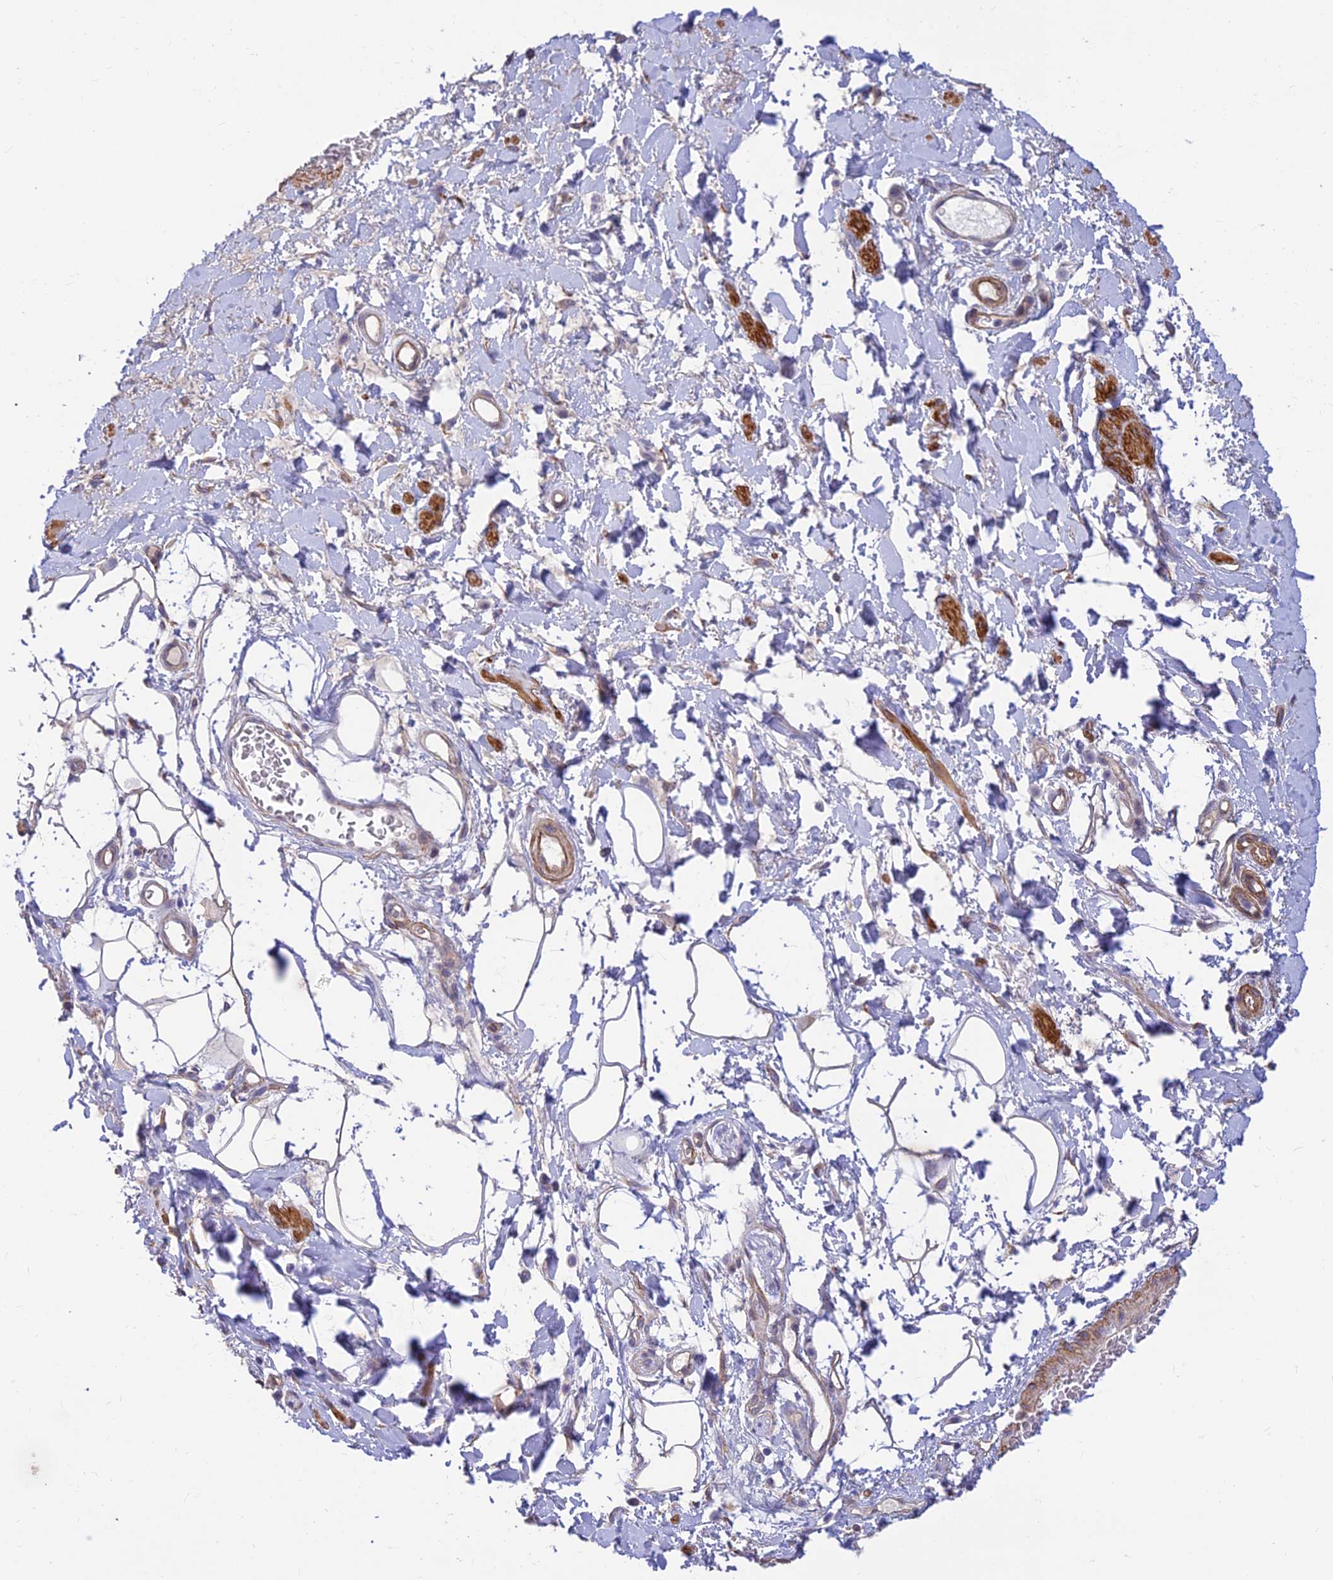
{"staining": {"intensity": "negative", "quantity": "none", "location": "none"}, "tissue": "adipose tissue", "cell_type": "Adipocytes", "image_type": "normal", "snomed": [{"axis": "morphology", "description": "Normal tissue, NOS"}, {"axis": "morphology", "description": "Adenocarcinoma, NOS"}, {"axis": "topography", "description": "Rectum"}, {"axis": "topography", "description": "Vagina"}, {"axis": "topography", "description": "Peripheral nerve tissue"}], "caption": "Image shows no protein staining in adipocytes of benign adipose tissue. (Stains: DAB IHC with hematoxylin counter stain, Microscopy: brightfield microscopy at high magnification).", "gene": "ALDH1L2", "patient": {"sex": "female", "age": 71}}